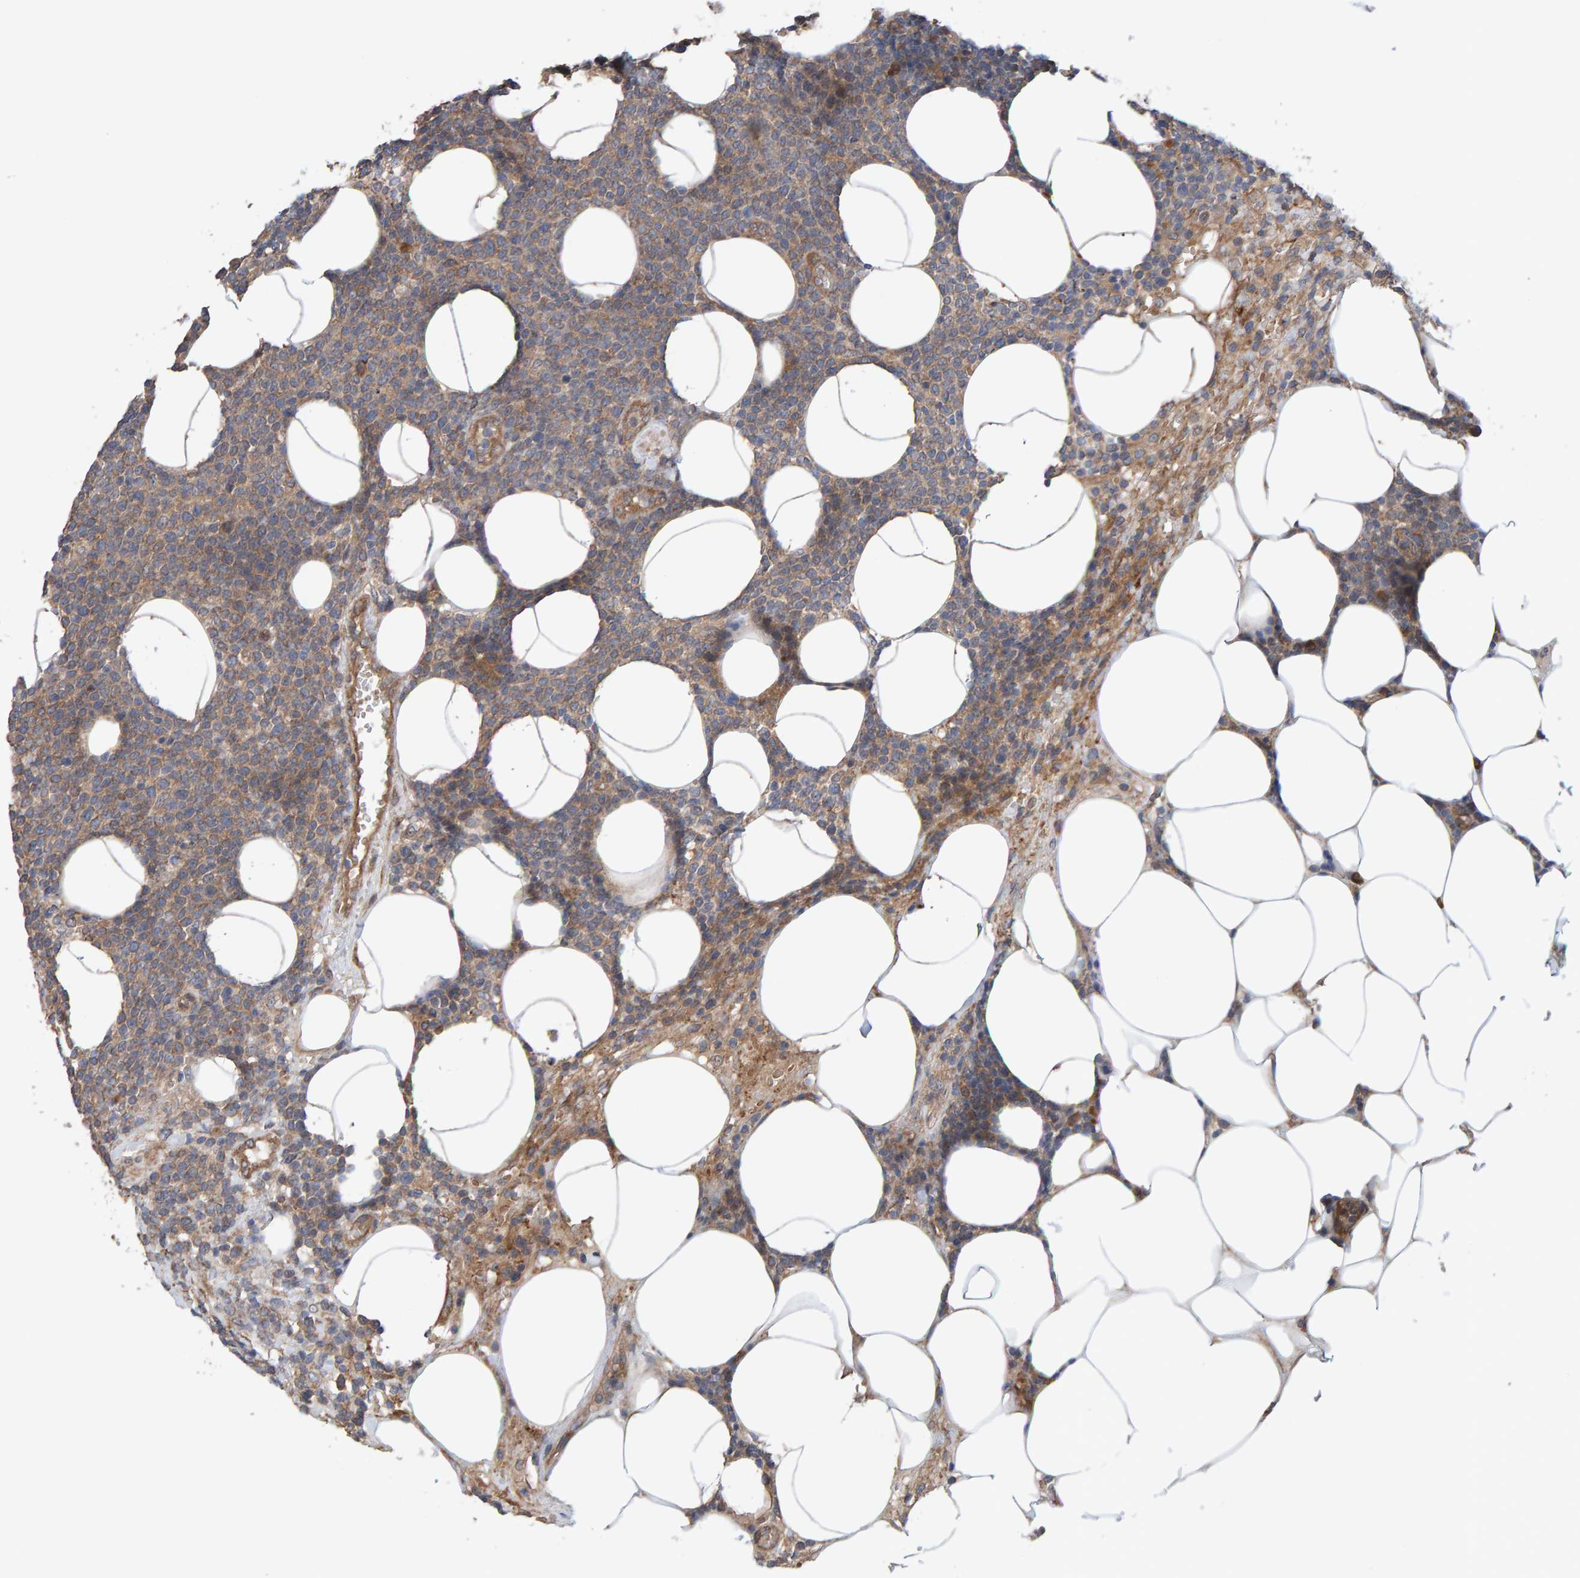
{"staining": {"intensity": "weak", "quantity": ">75%", "location": "cytoplasmic/membranous"}, "tissue": "lymphoma", "cell_type": "Tumor cells", "image_type": "cancer", "snomed": [{"axis": "morphology", "description": "Malignant lymphoma, non-Hodgkin's type, High grade"}, {"axis": "topography", "description": "Lymph node"}], "caption": "Protein analysis of malignant lymphoma, non-Hodgkin's type (high-grade) tissue shows weak cytoplasmic/membranous expression in approximately >75% of tumor cells.", "gene": "LRSAM1", "patient": {"sex": "male", "age": 61}}